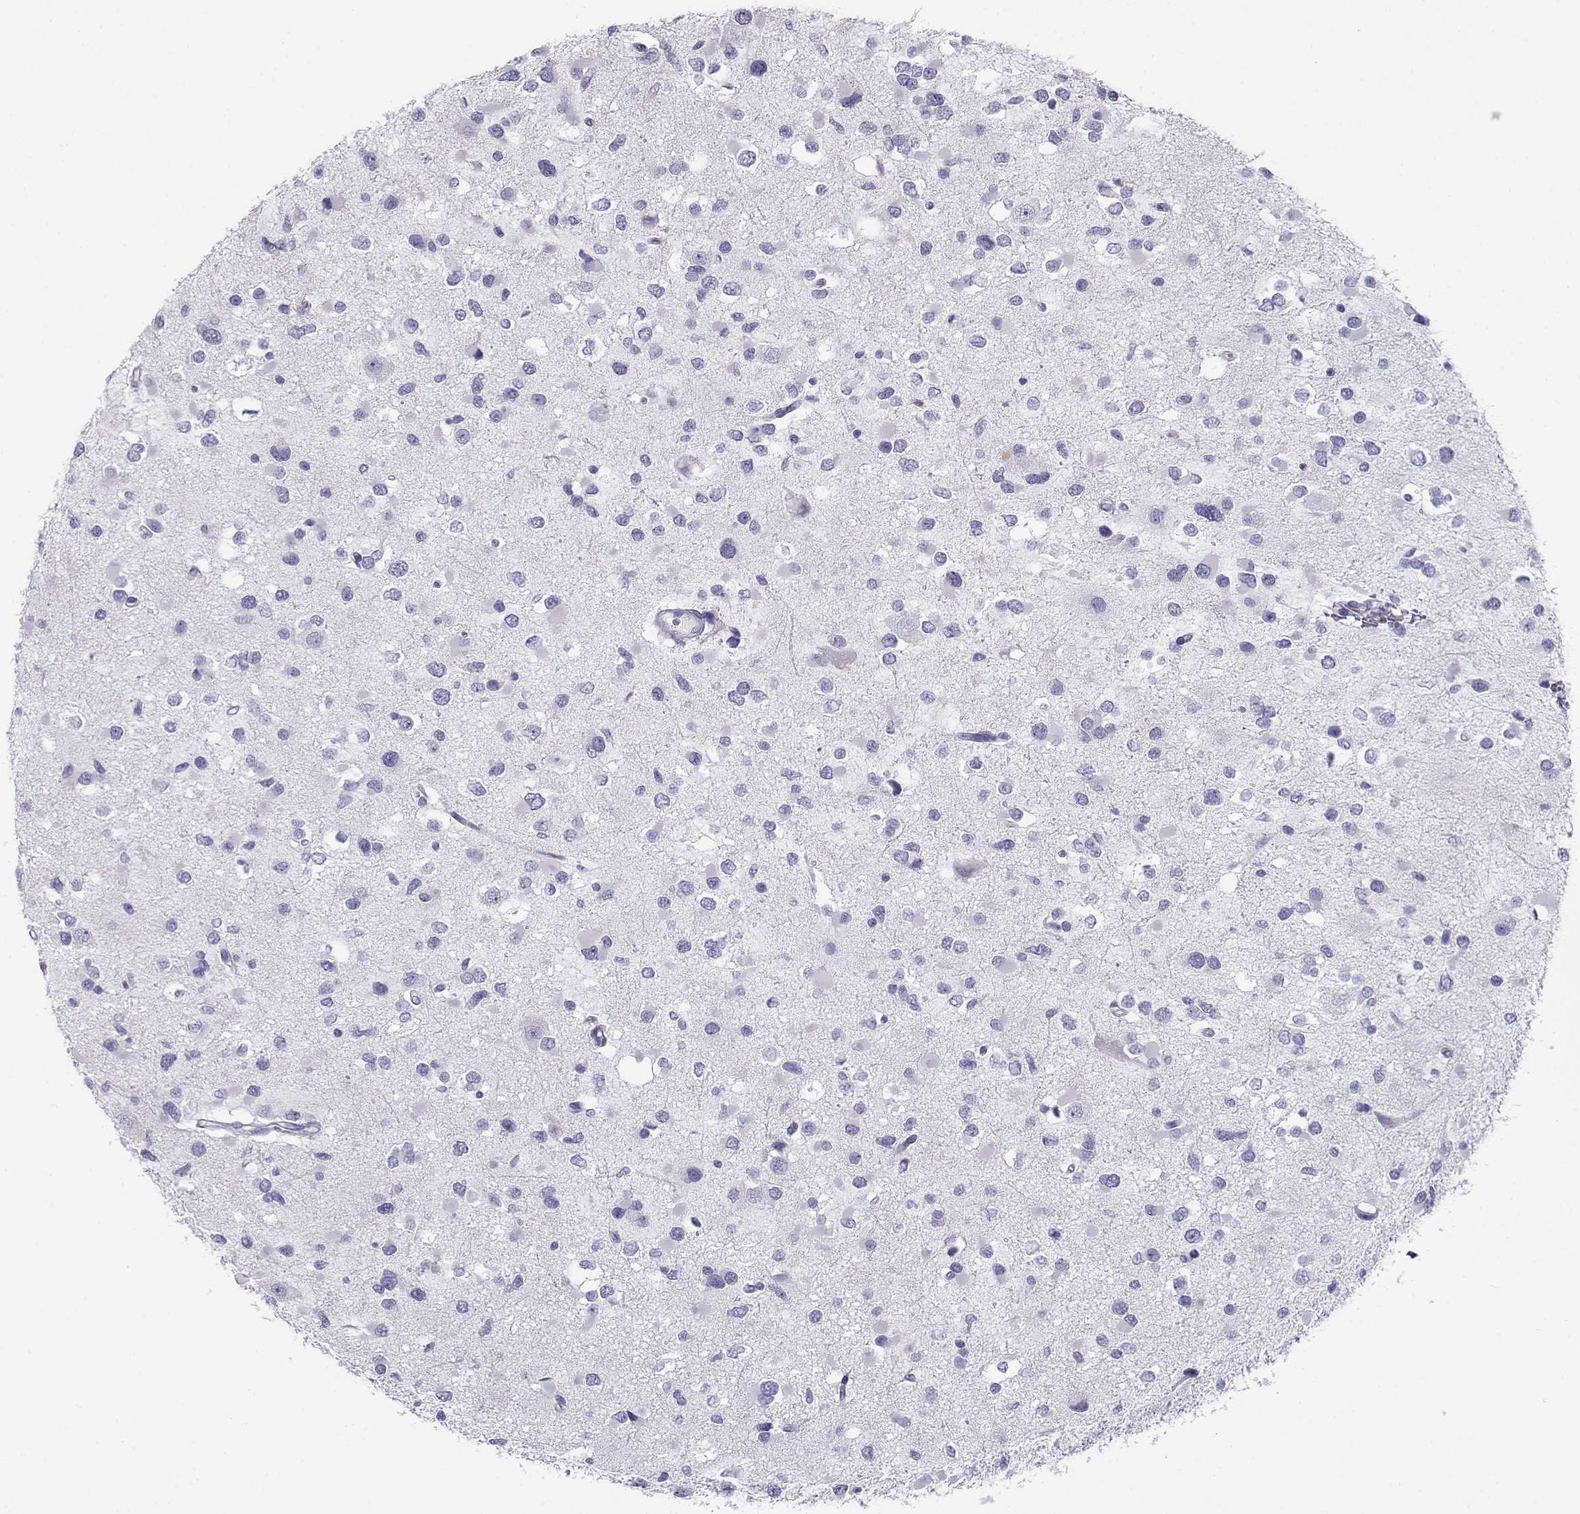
{"staining": {"intensity": "negative", "quantity": "none", "location": "none"}, "tissue": "glioma", "cell_type": "Tumor cells", "image_type": "cancer", "snomed": [{"axis": "morphology", "description": "Glioma, malignant, Low grade"}, {"axis": "topography", "description": "Brain"}], "caption": "IHC micrograph of neoplastic tissue: human glioma stained with DAB (3,3'-diaminobenzidine) reveals no significant protein expression in tumor cells.", "gene": "RHOXF2", "patient": {"sex": "female", "age": 32}}